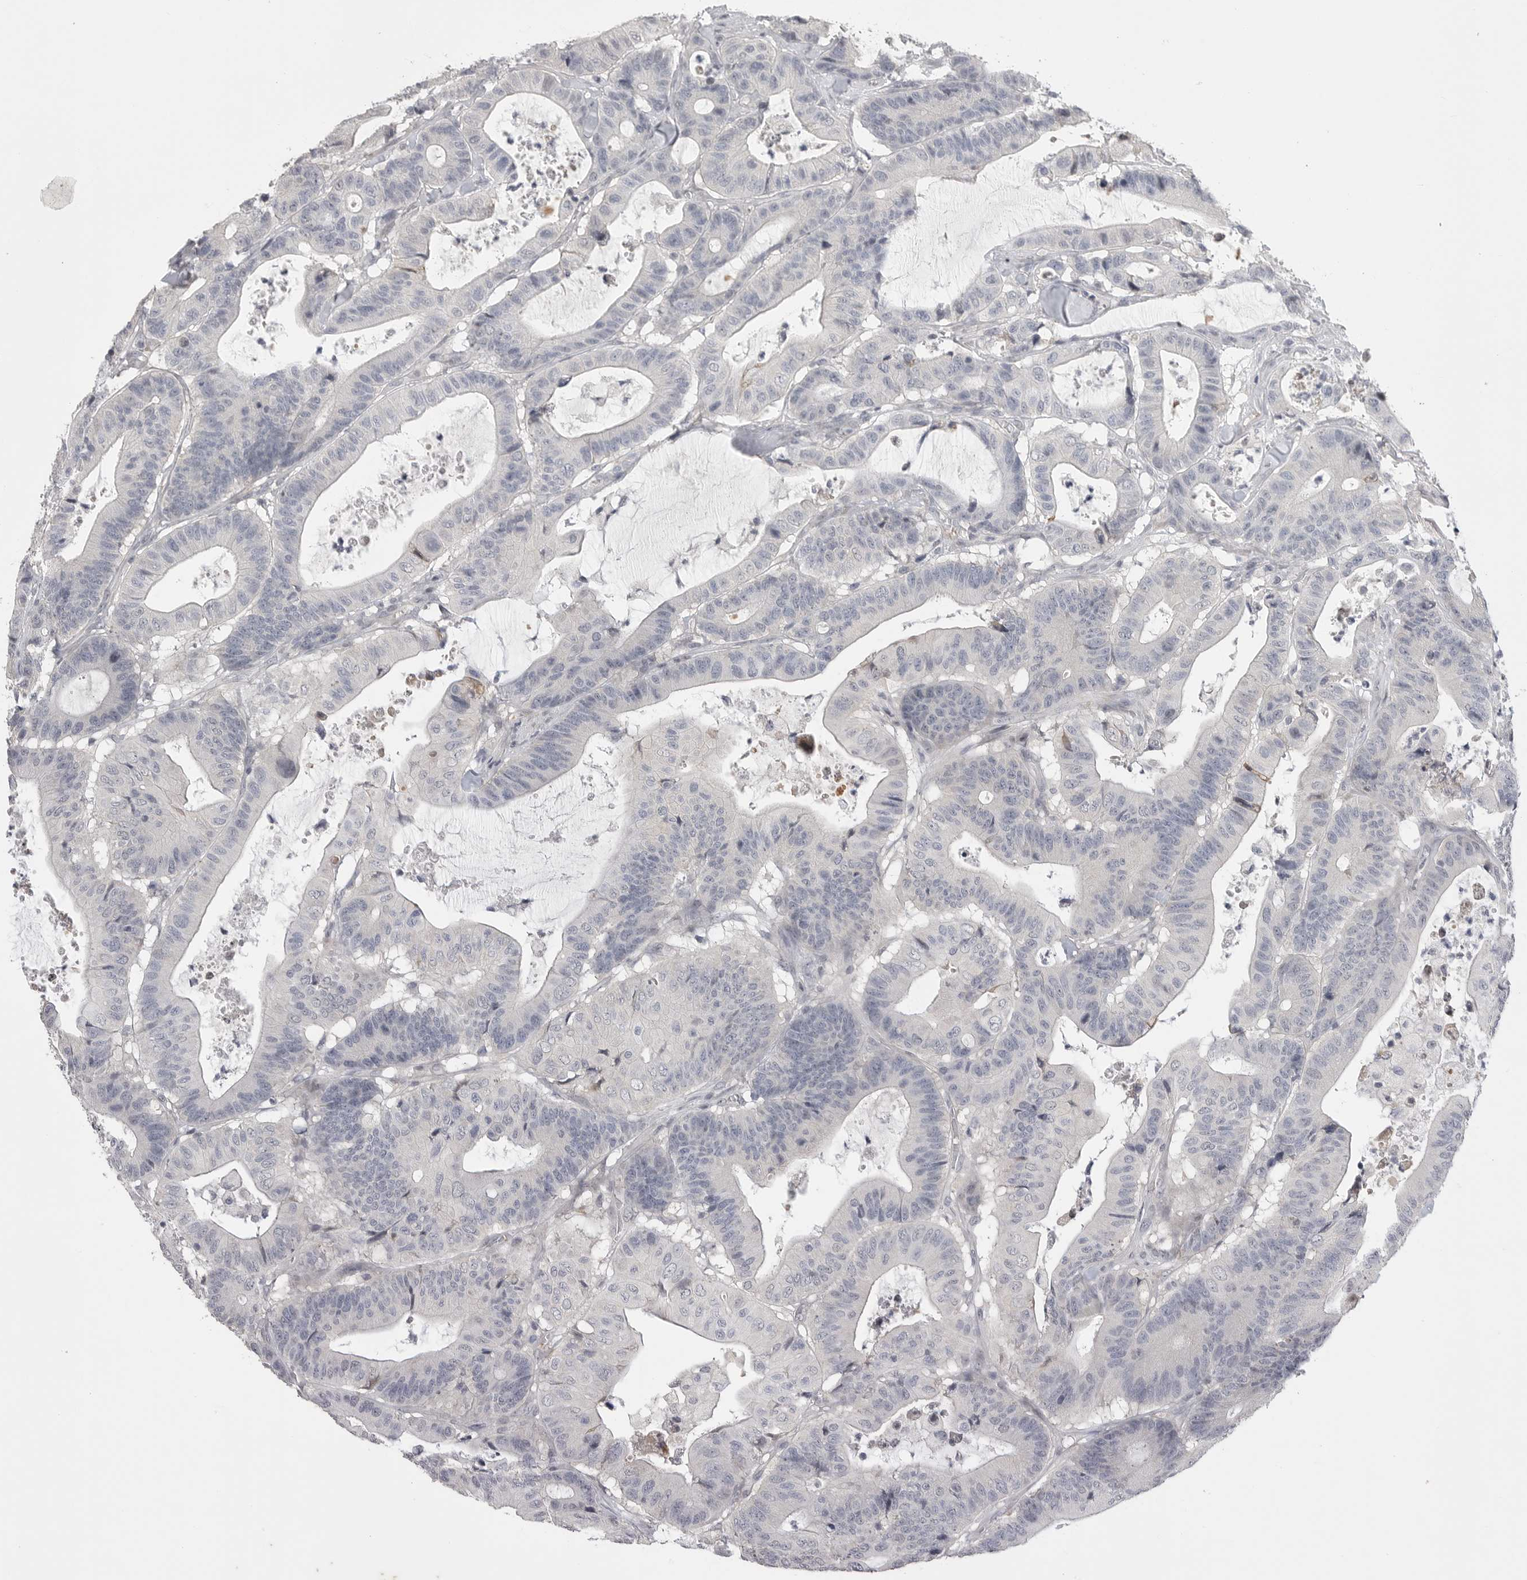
{"staining": {"intensity": "negative", "quantity": "none", "location": "none"}, "tissue": "colorectal cancer", "cell_type": "Tumor cells", "image_type": "cancer", "snomed": [{"axis": "morphology", "description": "Adenocarcinoma, NOS"}, {"axis": "topography", "description": "Colon"}], "caption": "Immunohistochemistry of human colorectal cancer (adenocarcinoma) reveals no positivity in tumor cells.", "gene": "FBXO43", "patient": {"sex": "female", "age": 84}}